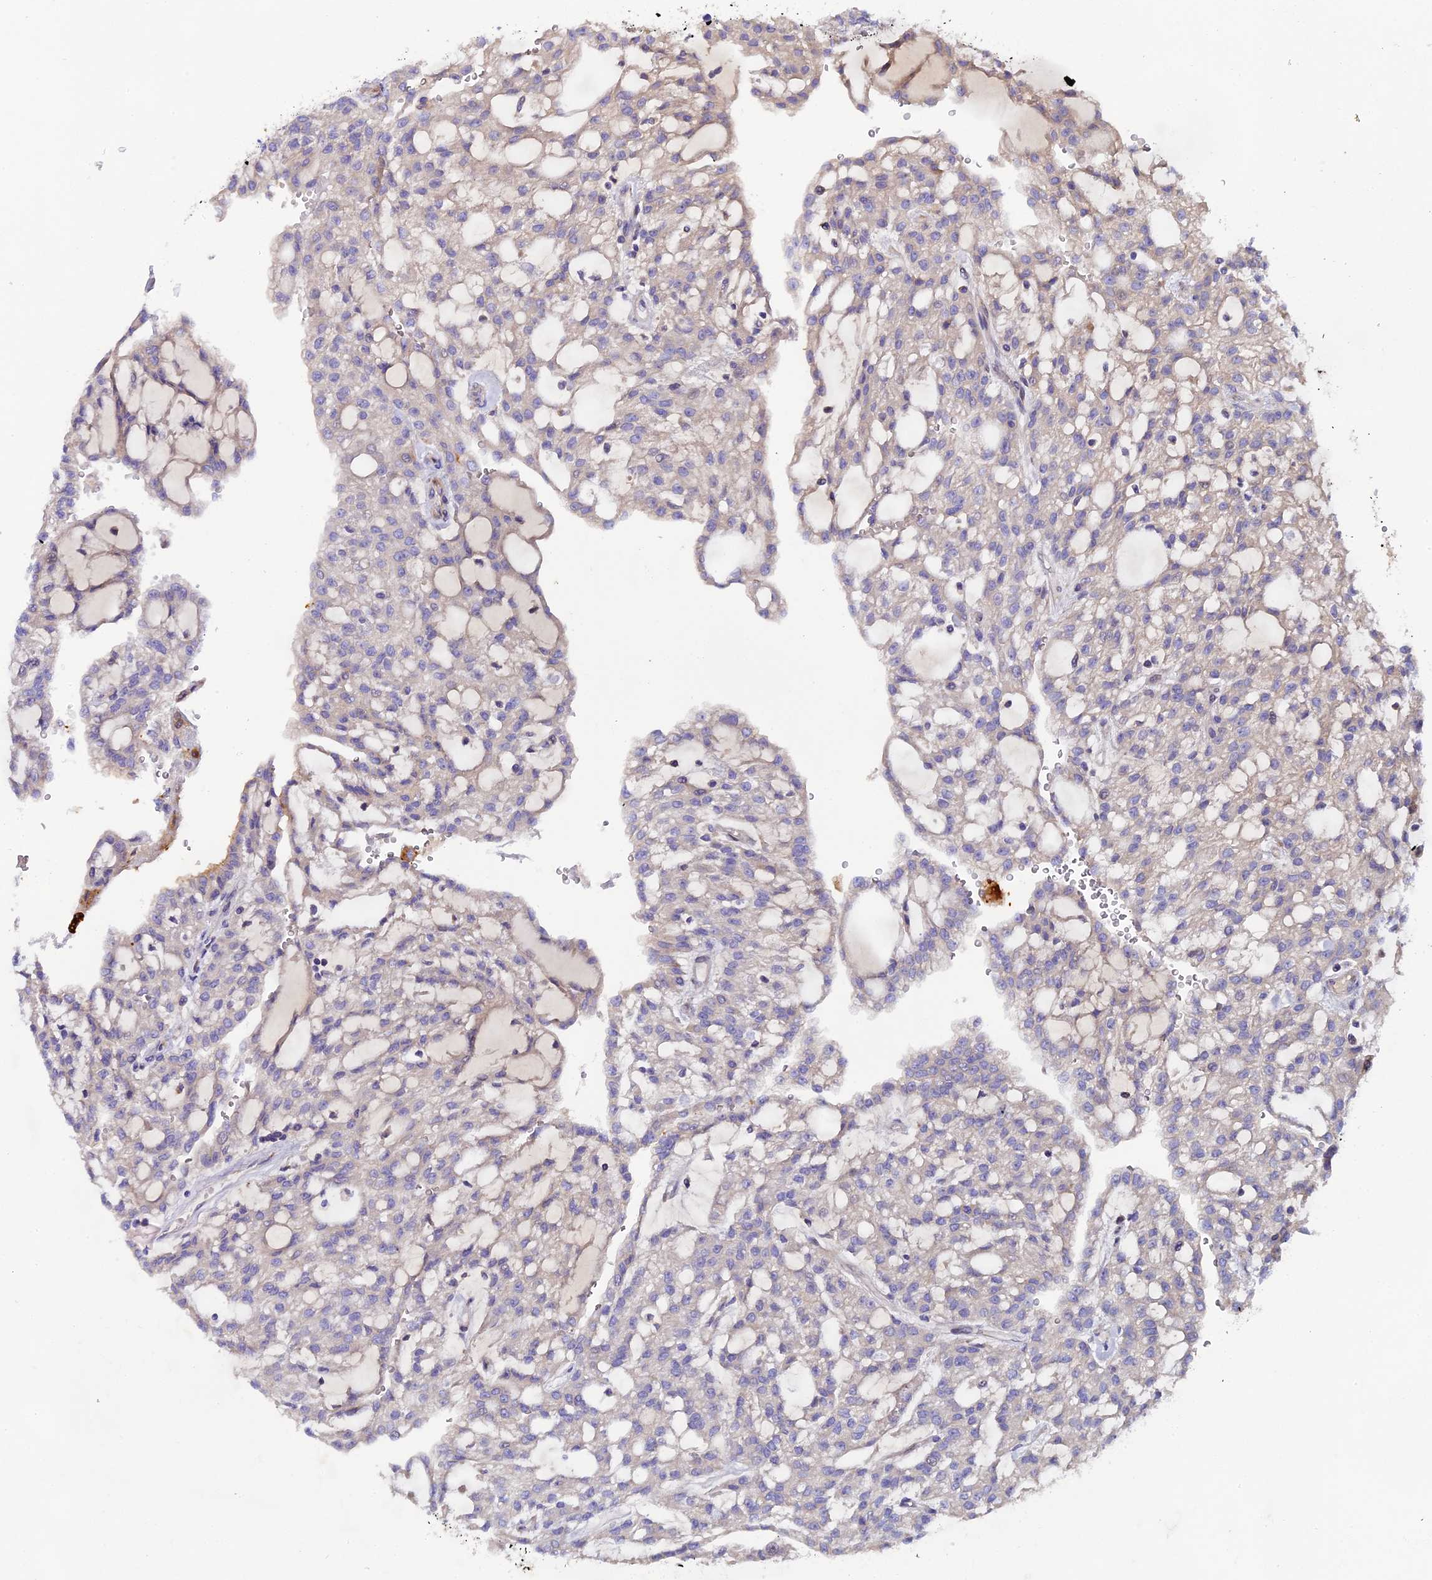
{"staining": {"intensity": "weak", "quantity": "25%-75%", "location": "cytoplasmic/membranous"}, "tissue": "renal cancer", "cell_type": "Tumor cells", "image_type": "cancer", "snomed": [{"axis": "morphology", "description": "Adenocarcinoma, NOS"}, {"axis": "topography", "description": "Kidney"}], "caption": "Renal cancer (adenocarcinoma) stained with a brown dye displays weak cytoplasmic/membranous positive positivity in about 25%-75% of tumor cells.", "gene": "PIGU", "patient": {"sex": "male", "age": 63}}